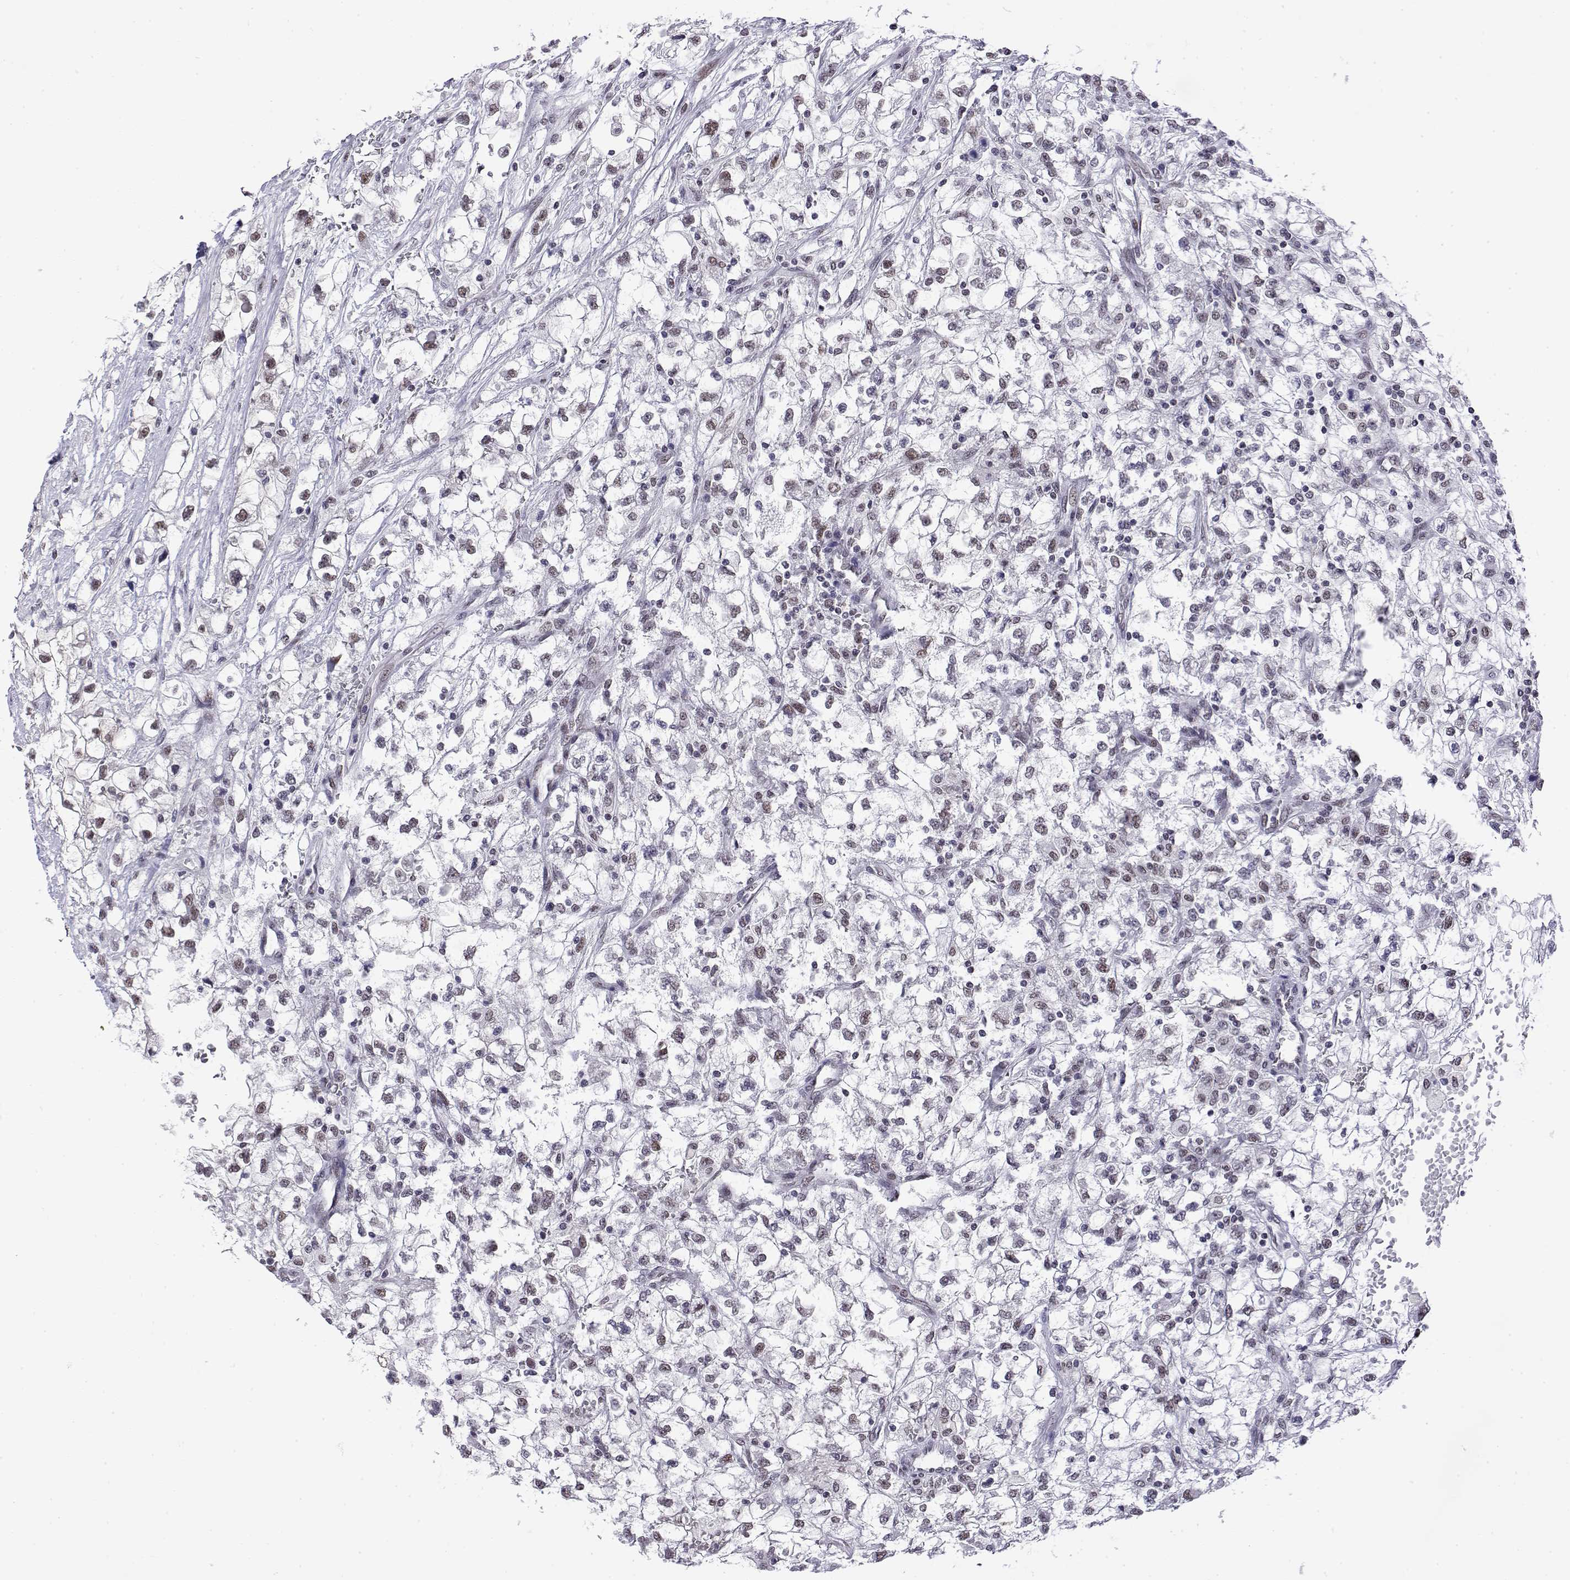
{"staining": {"intensity": "negative", "quantity": "none", "location": "none"}, "tissue": "renal cancer", "cell_type": "Tumor cells", "image_type": "cancer", "snomed": [{"axis": "morphology", "description": "Adenocarcinoma, NOS"}, {"axis": "topography", "description": "Kidney"}], "caption": "DAB (3,3'-diaminobenzidine) immunohistochemical staining of renal cancer (adenocarcinoma) exhibits no significant staining in tumor cells.", "gene": "POLDIP3", "patient": {"sex": "male", "age": 59}}